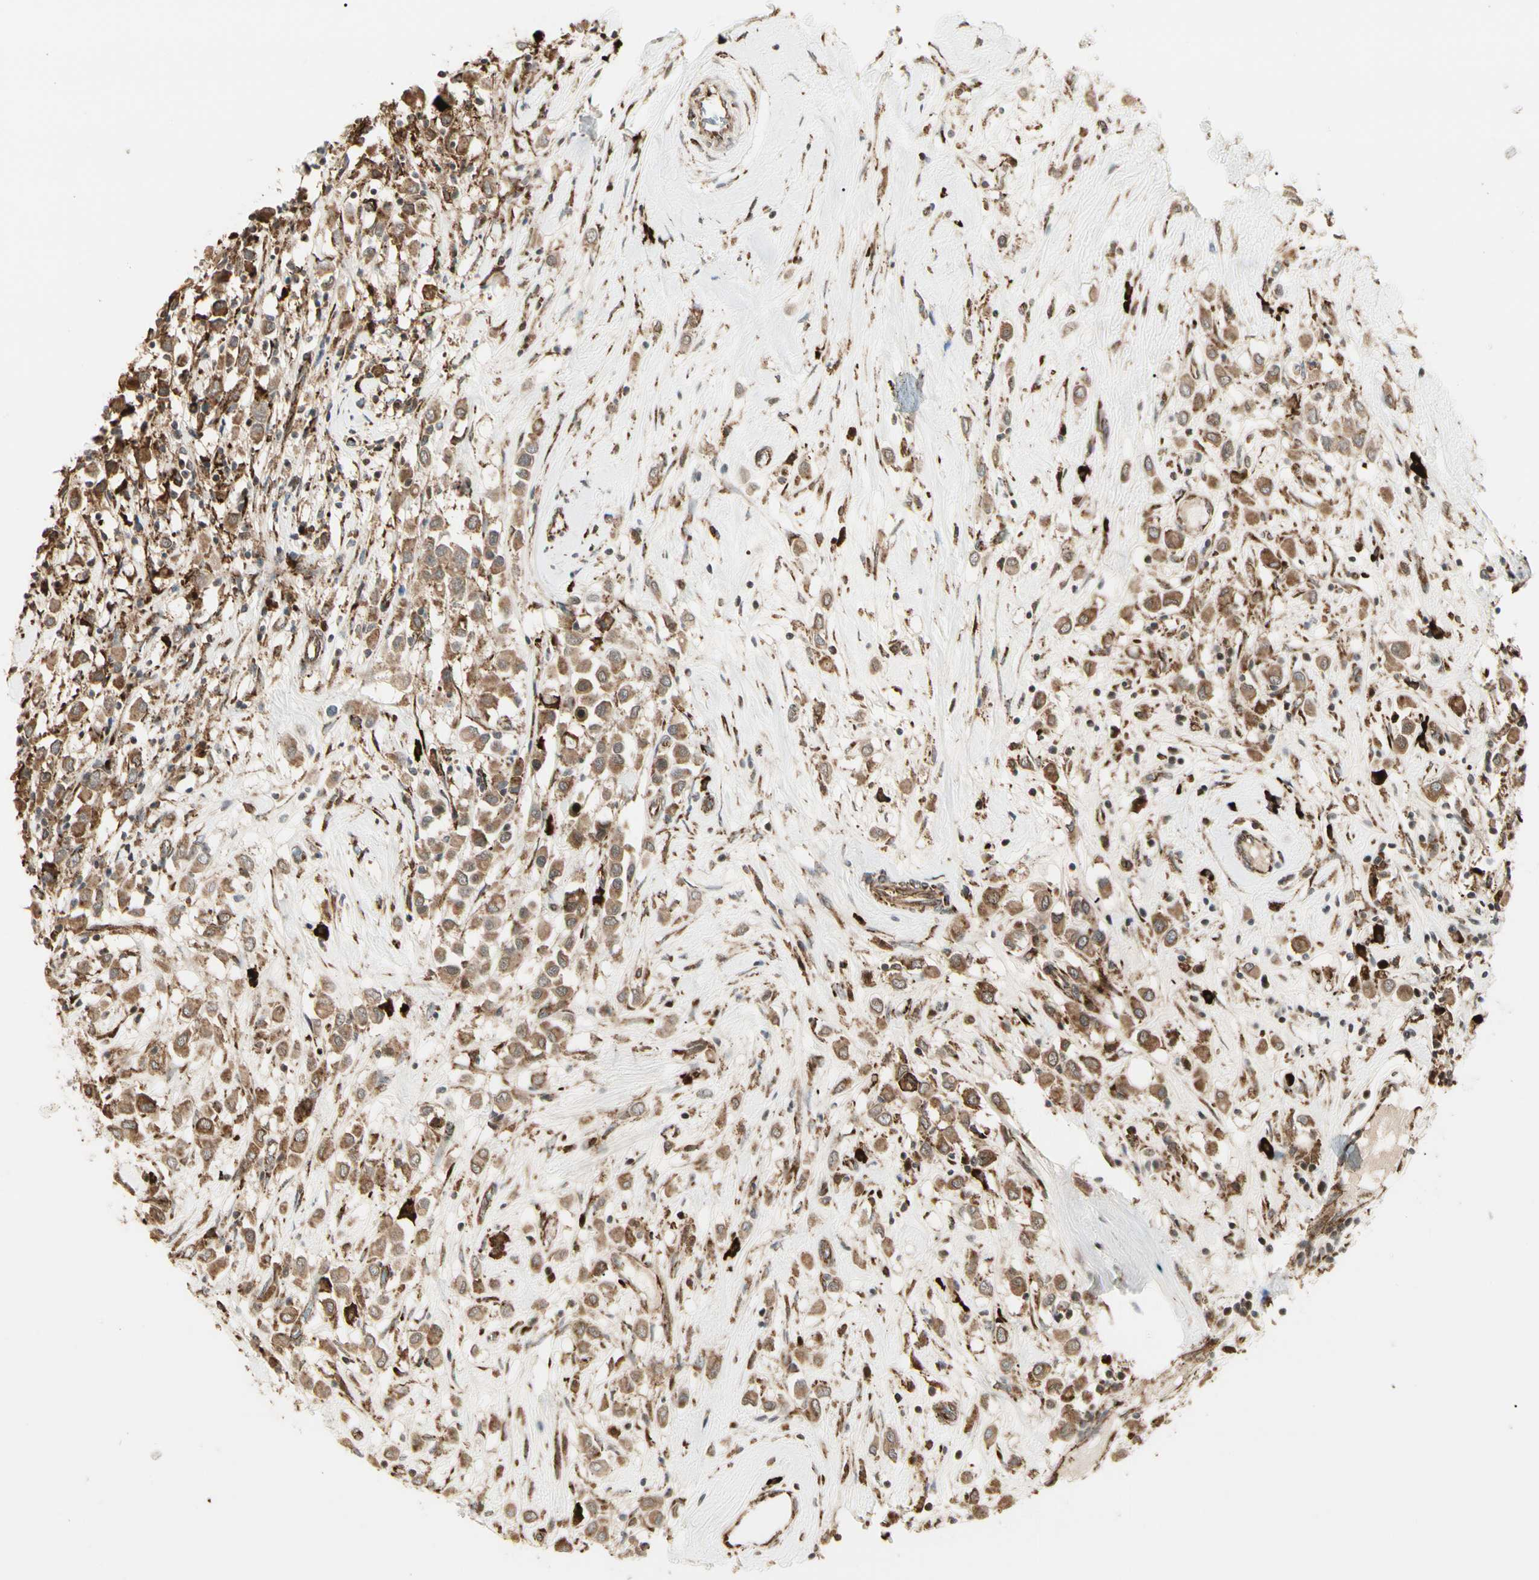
{"staining": {"intensity": "moderate", "quantity": ">75%", "location": "cytoplasmic/membranous"}, "tissue": "breast cancer", "cell_type": "Tumor cells", "image_type": "cancer", "snomed": [{"axis": "morphology", "description": "Duct carcinoma"}, {"axis": "topography", "description": "Breast"}], "caption": "High-magnification brightfield microscopy of breast cancer stained with DAB (brown) and counterstained with hematoxylin (blue). tumor cells exhibit moderate cytoplasmic/membranous positivity is present in approximately>75% of cells.", "gene": "HSP90B1", "patient": {"sex": "female", "age": 61}}